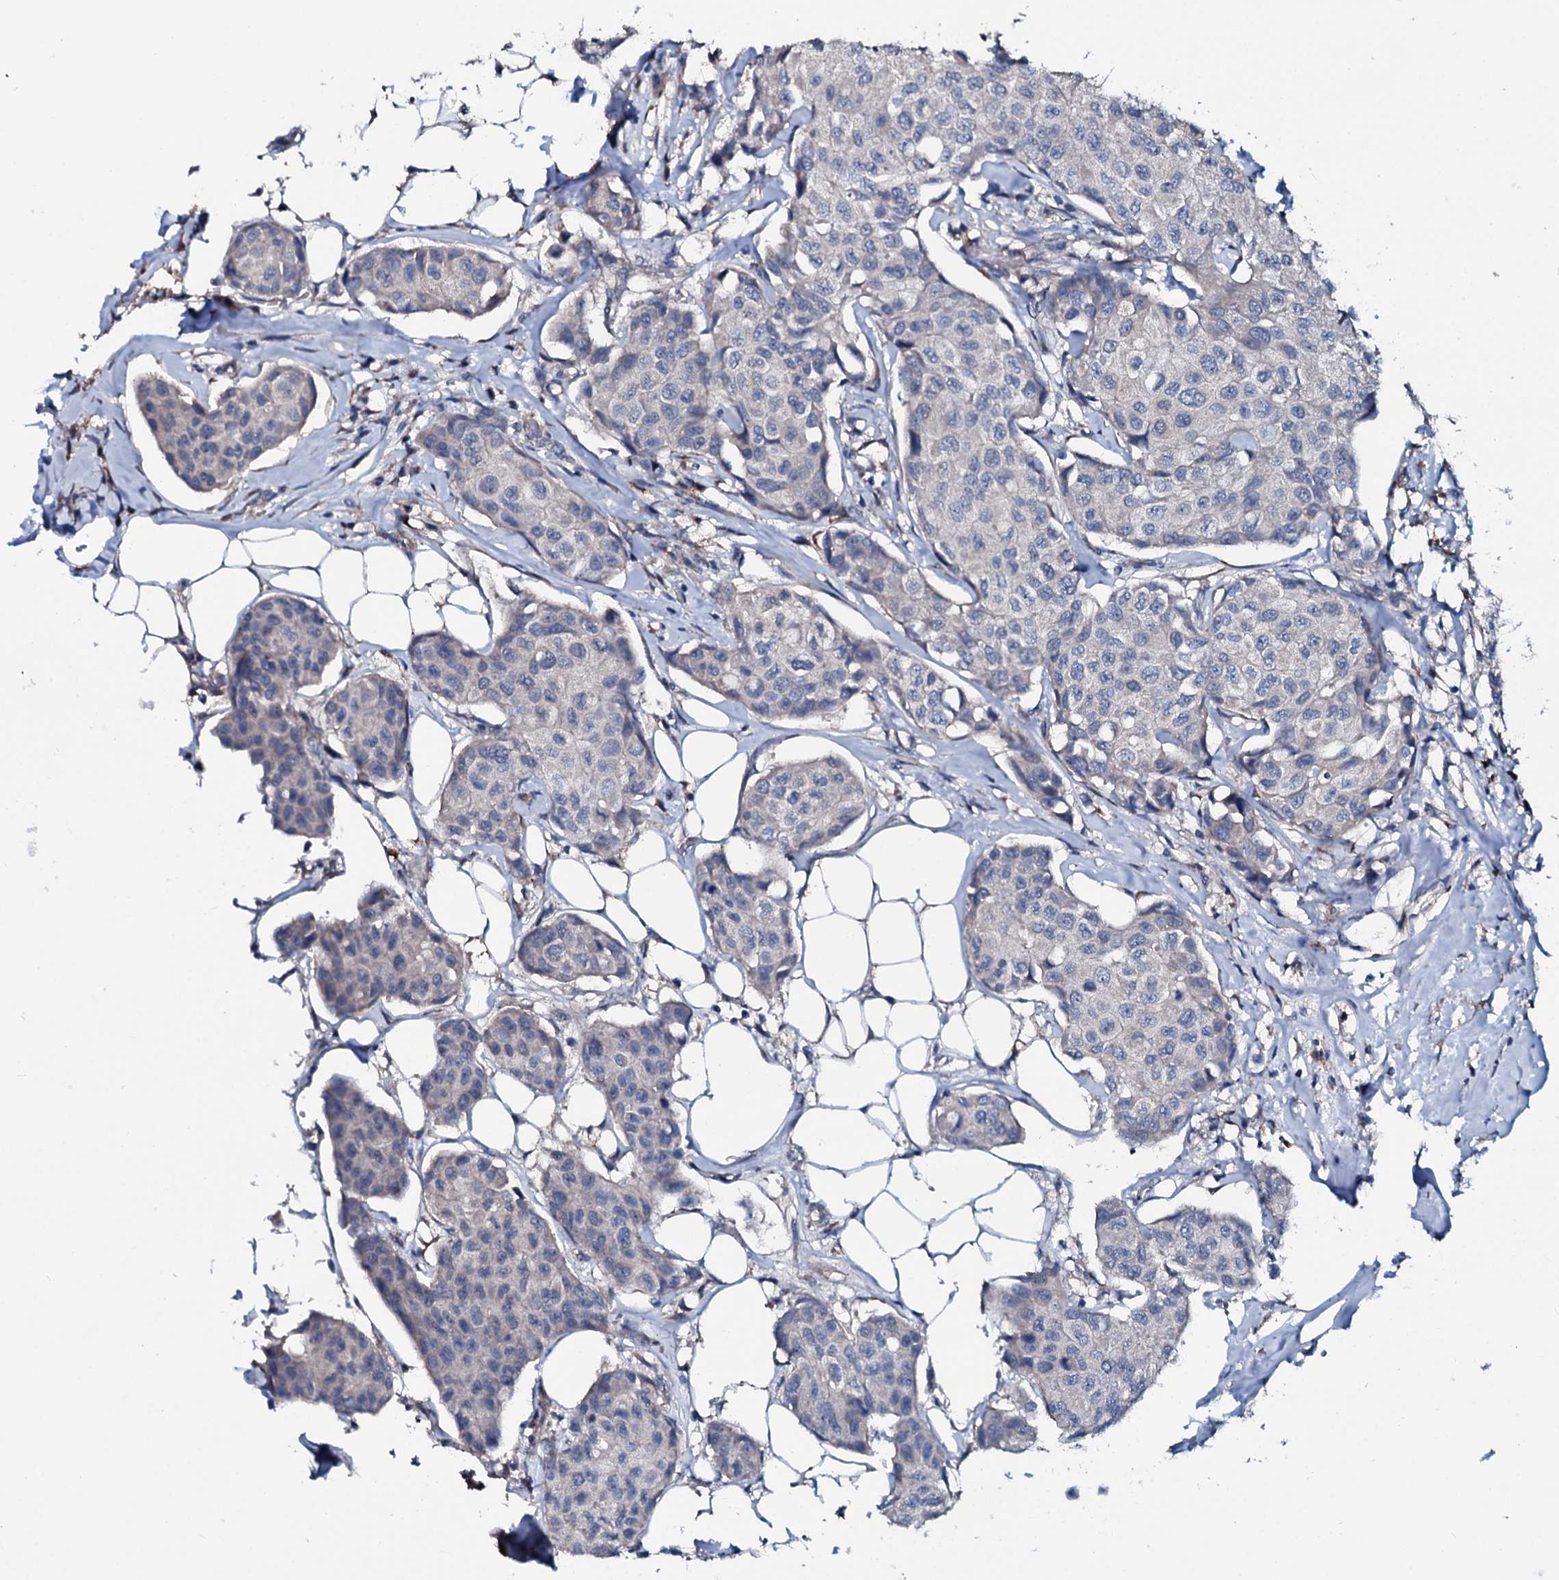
{"staining": {"intensity": "negative", "quantity": "none", "location": "none"}, "tissue": "breast cancer", "cell_type": "Tumor cells", "image_type": "cancer", "snomed": [{"axis": "morphology", "description": "Duct carcinoma"}, {"axis": "topography", "description": "Breast"}], "caption": "High magnification brightfield microscopy of intraductal carcinoma (breast) stained with DAB (3,3'-diaminobenzidine) (brown) and counterstained with hematoxylin (blue): tumor cells show no significant expression.", "gene": "IL12B", "patient": {"sex": "female", "age": 80}}